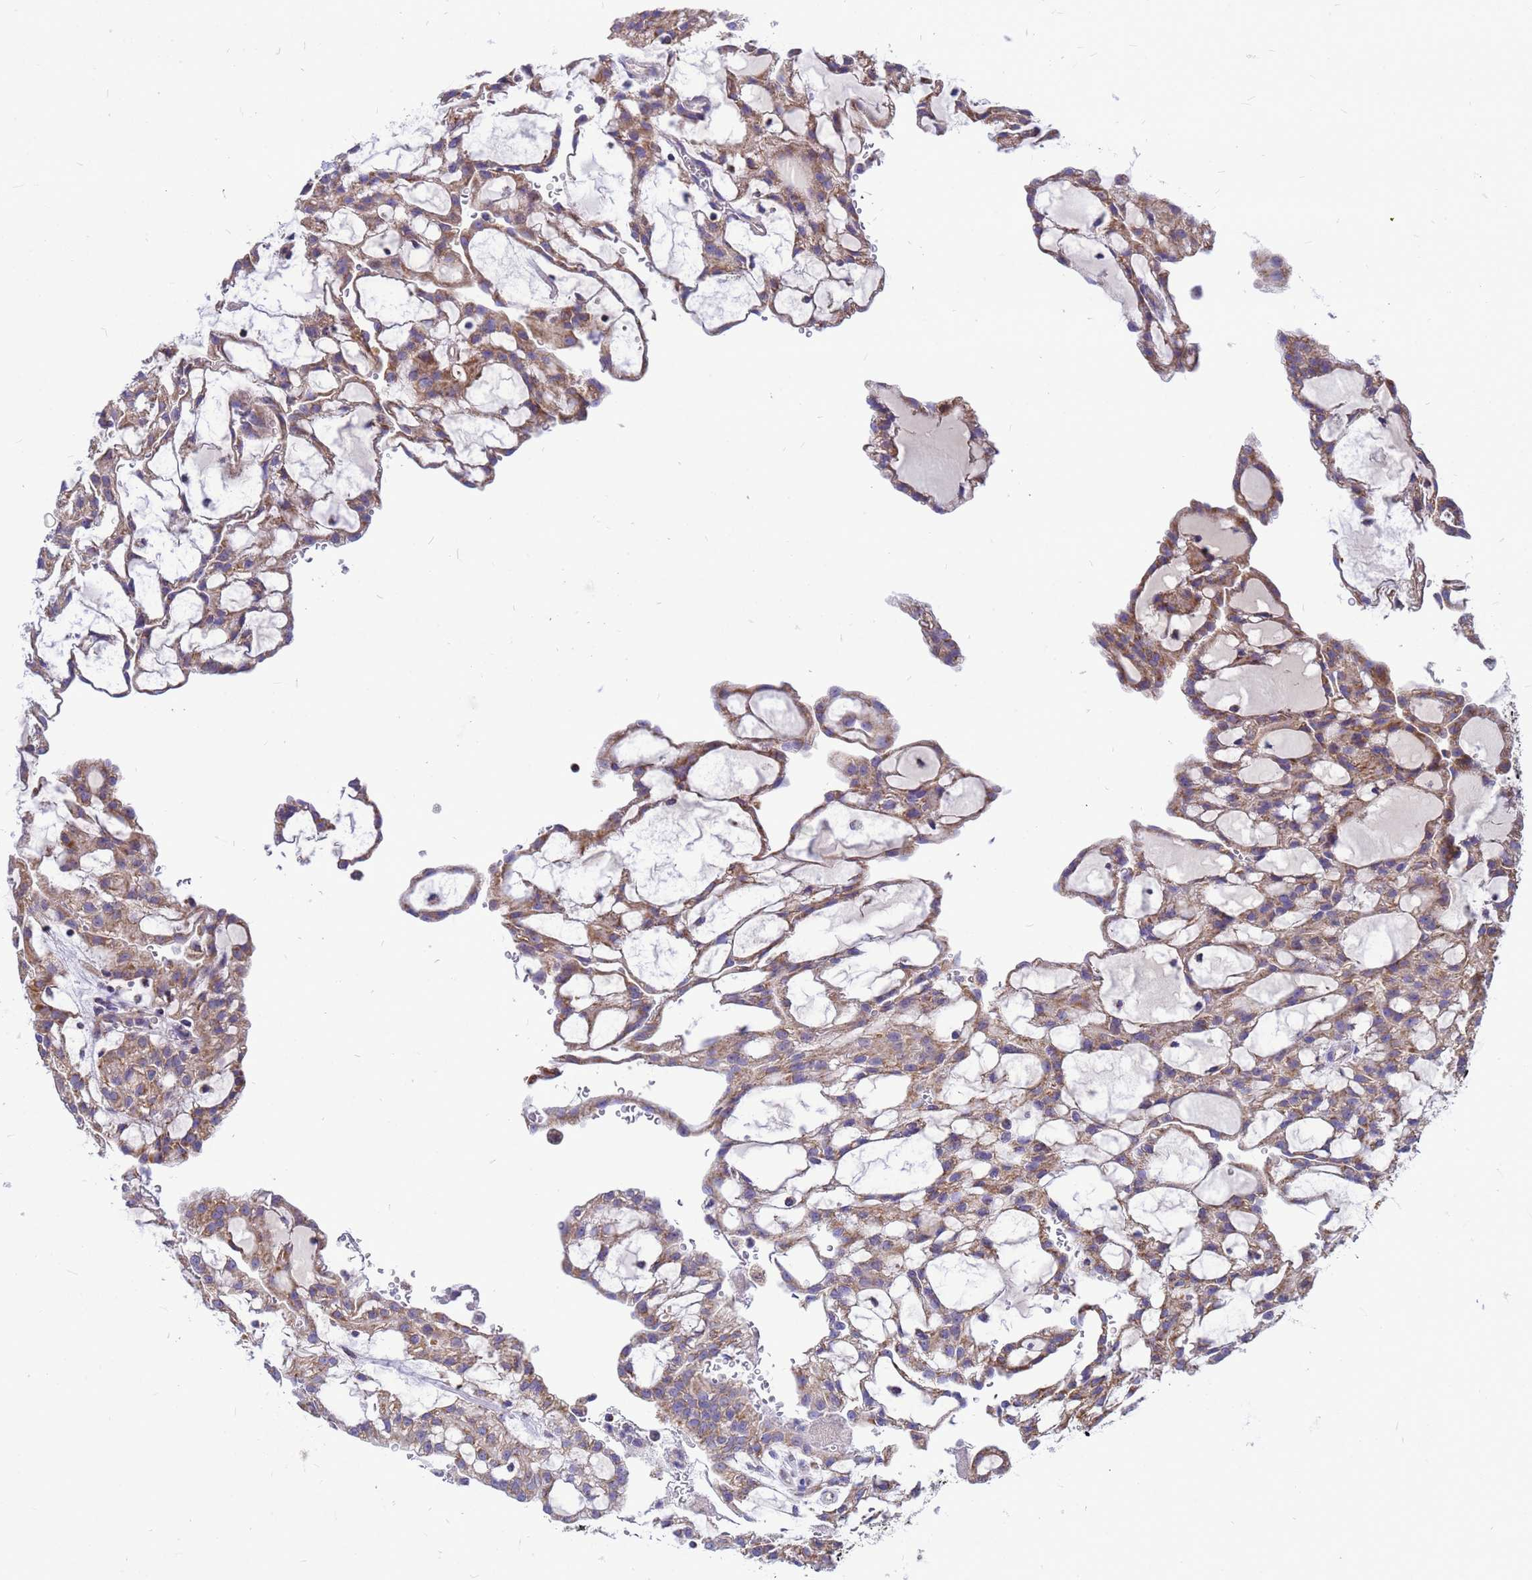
{"staining": {"intensity": "moderate", "quantity": "25%-75%", "location": "cytoplasmic/membranous"}, "tissue": "renal cancer", "cell_type": "Tumor cells", "image_type": "cancer", "snomed": [{"axis": "morphology", "description": "Adenocarcinoma, NOS"}, {"axis": "topography", "description": "Kidney"}], "caption": "This micrograph exhibits IHC staining of adenocarcinoma (renal), with medium moderate cytoplasmic/membranous staining in approximately 25%-75% of tumor cells.", "gene": "CMC4", "patient": {"sex": "male", "age": 63}}